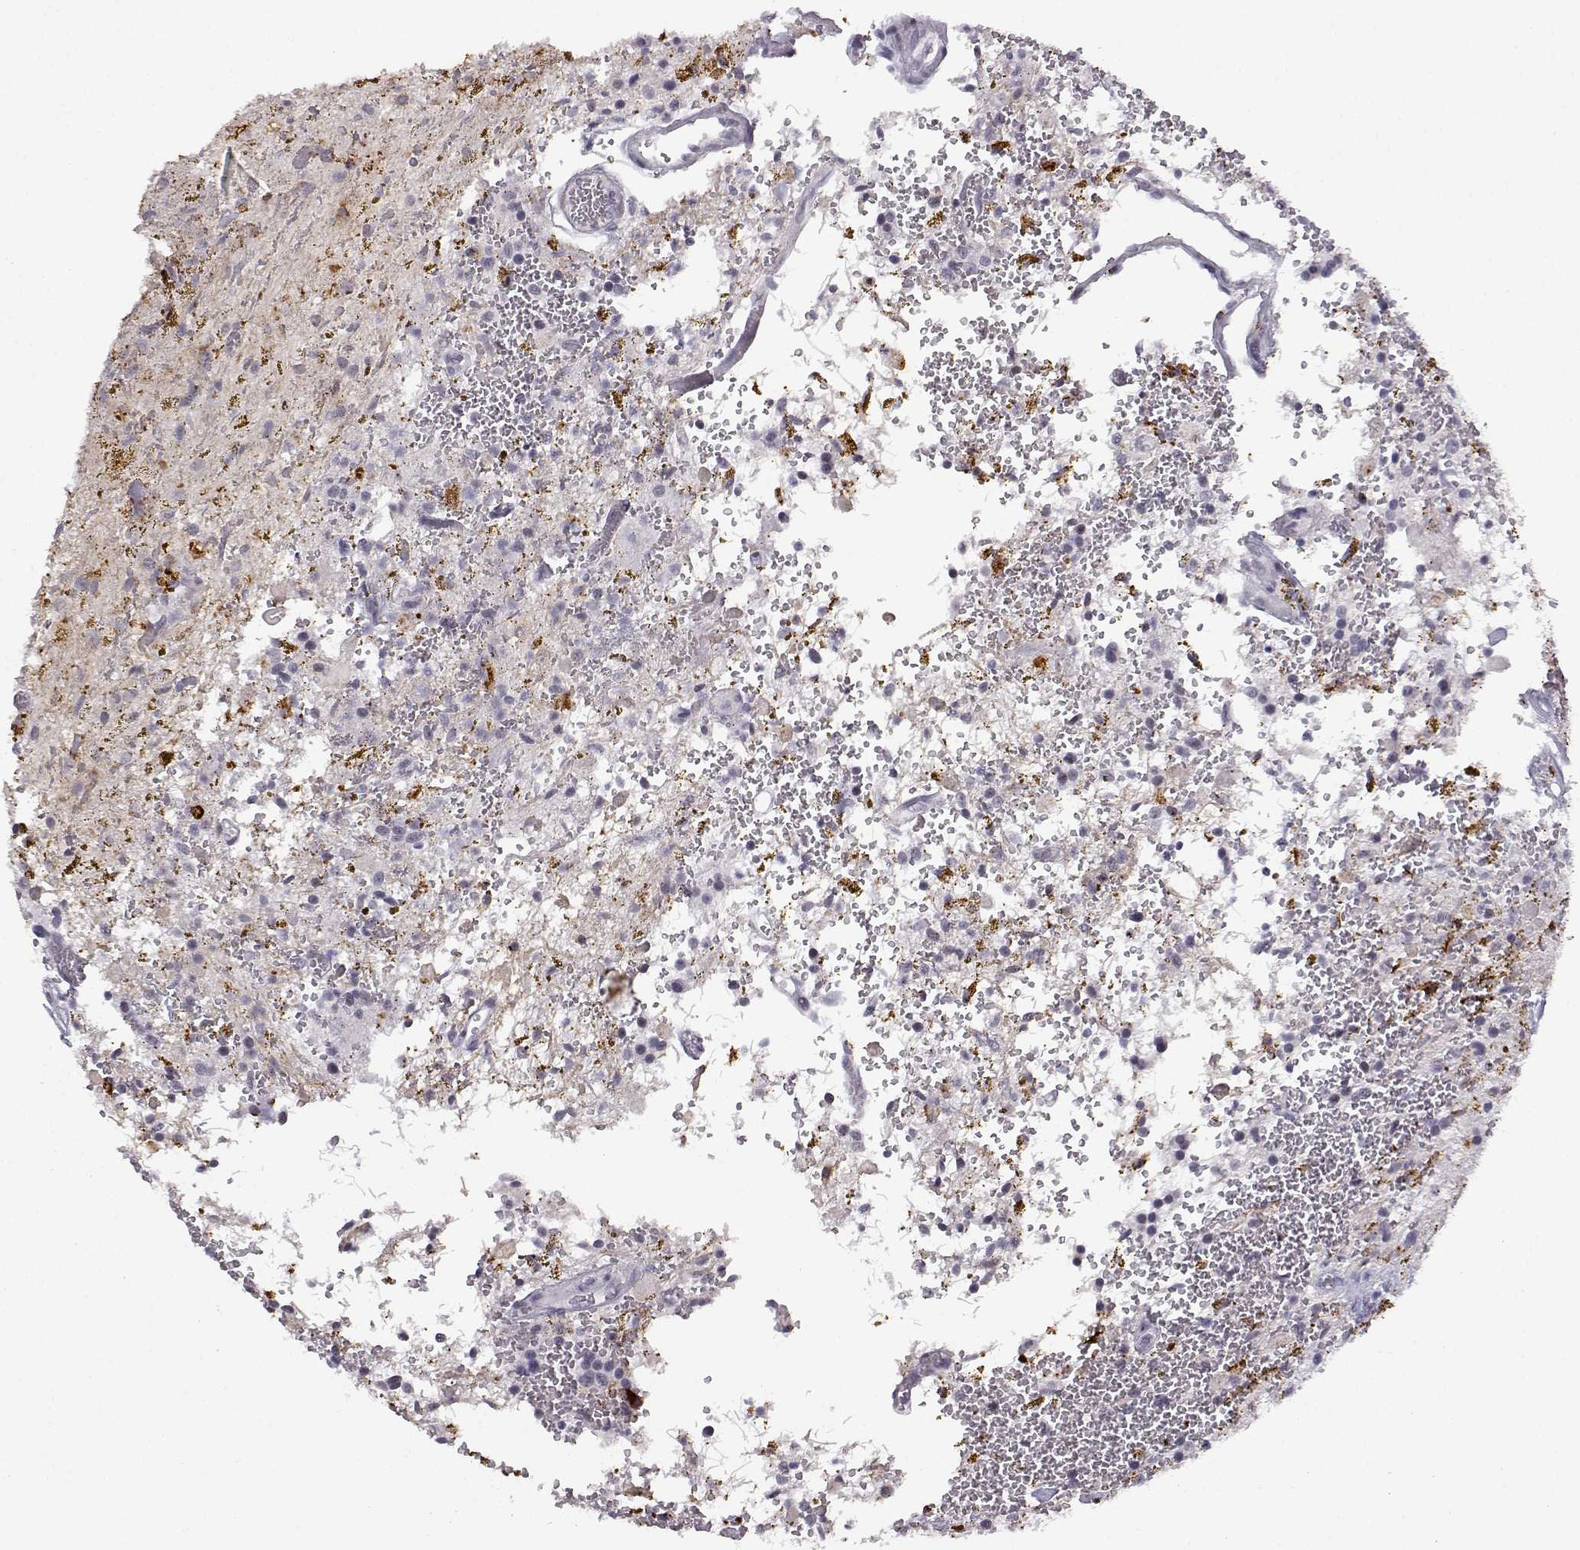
{"staining": {"intensity": "negative", "quantity": "none", "location": "none"}, "tissue": "glioma", "cell_type": "Tumor cells", "image_type": "cancer", "snomed": [{"axis": "morphology", "description": "Glioma, malignant, Low grade"}, {"axis": "topography", "description": "Cerebellum"}], "caption": "Tumor cells are negative for brown protein staining in glioma.", "gene": "VGF", "patient": {"sex": "female", "age": 14}}